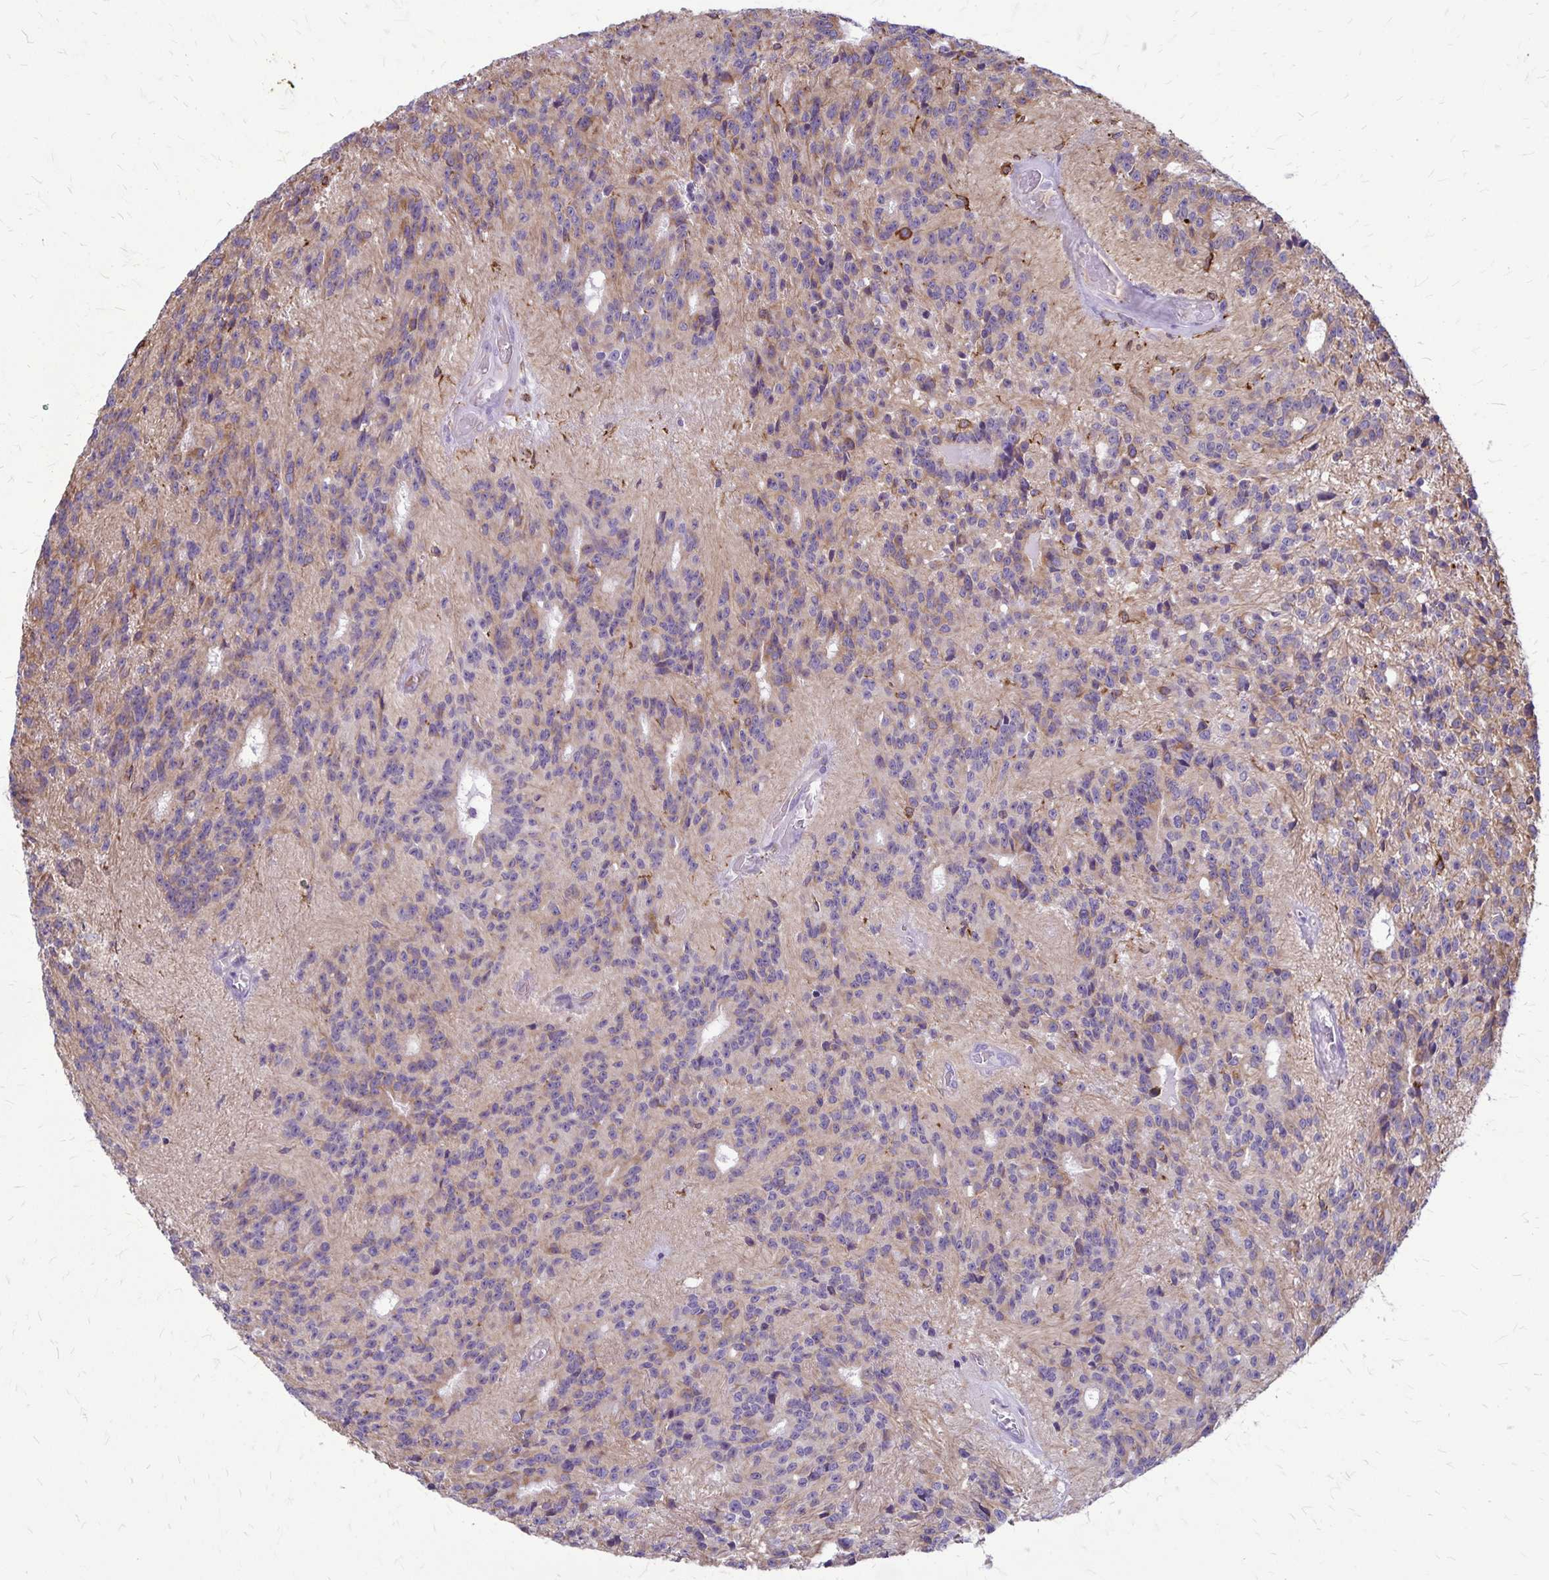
{"staining": {"intensity": "negative", "quantity": "none", "location": "none"}, "tissue": "glioma", "cell_type": "Tumor cells", "image_type": "cancer", "snomed": [{"axis": "morphology", "description": "Glioma, malignant, Low grade"}, {"axis": "topography", "description": "Brain"}], "caption": "Immunohistochemistry of human glioma demonstrates no staining in tumor cells.", "gene": "RTN1", "patient": {"sex": "male", "age": 31}}